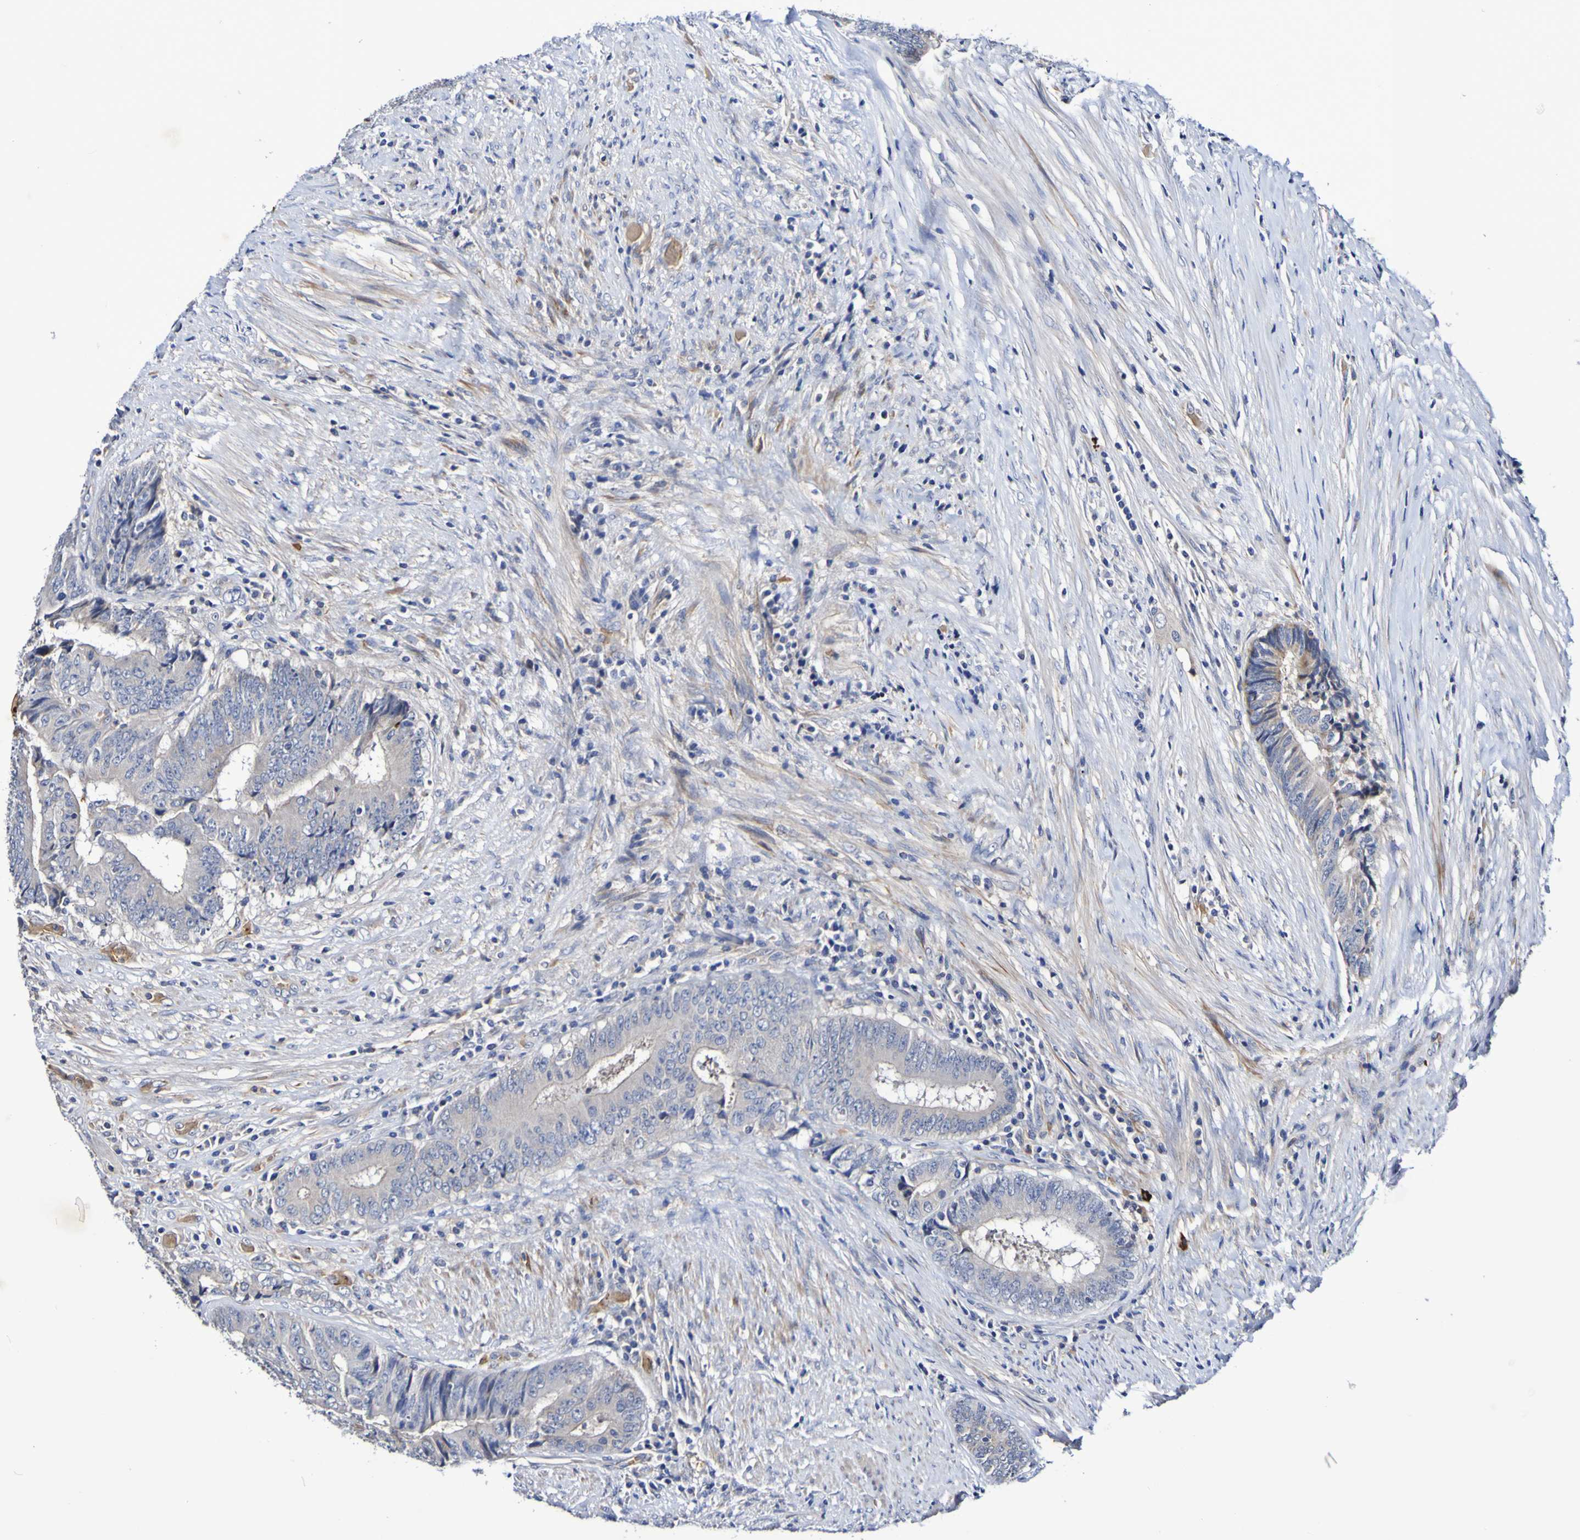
{"staining": {"intensity": "negative", "quantity": "none", "location": "none"}, "tissue": "colorectal cancer", "cell_type": "Tumor cells", "image_type": "cancer", "snomed": [{"axis": "morphology", "description": "Adenocarcinoma, NOS"}, {"axis": "topography", "description": "Rectum"}], "caption": "The micrograph exhibits no staining of tumor cells in adenocarcinoma (colorectal).", "gene": "WNT4", "patient": {"sex": "male", "age": 72}}